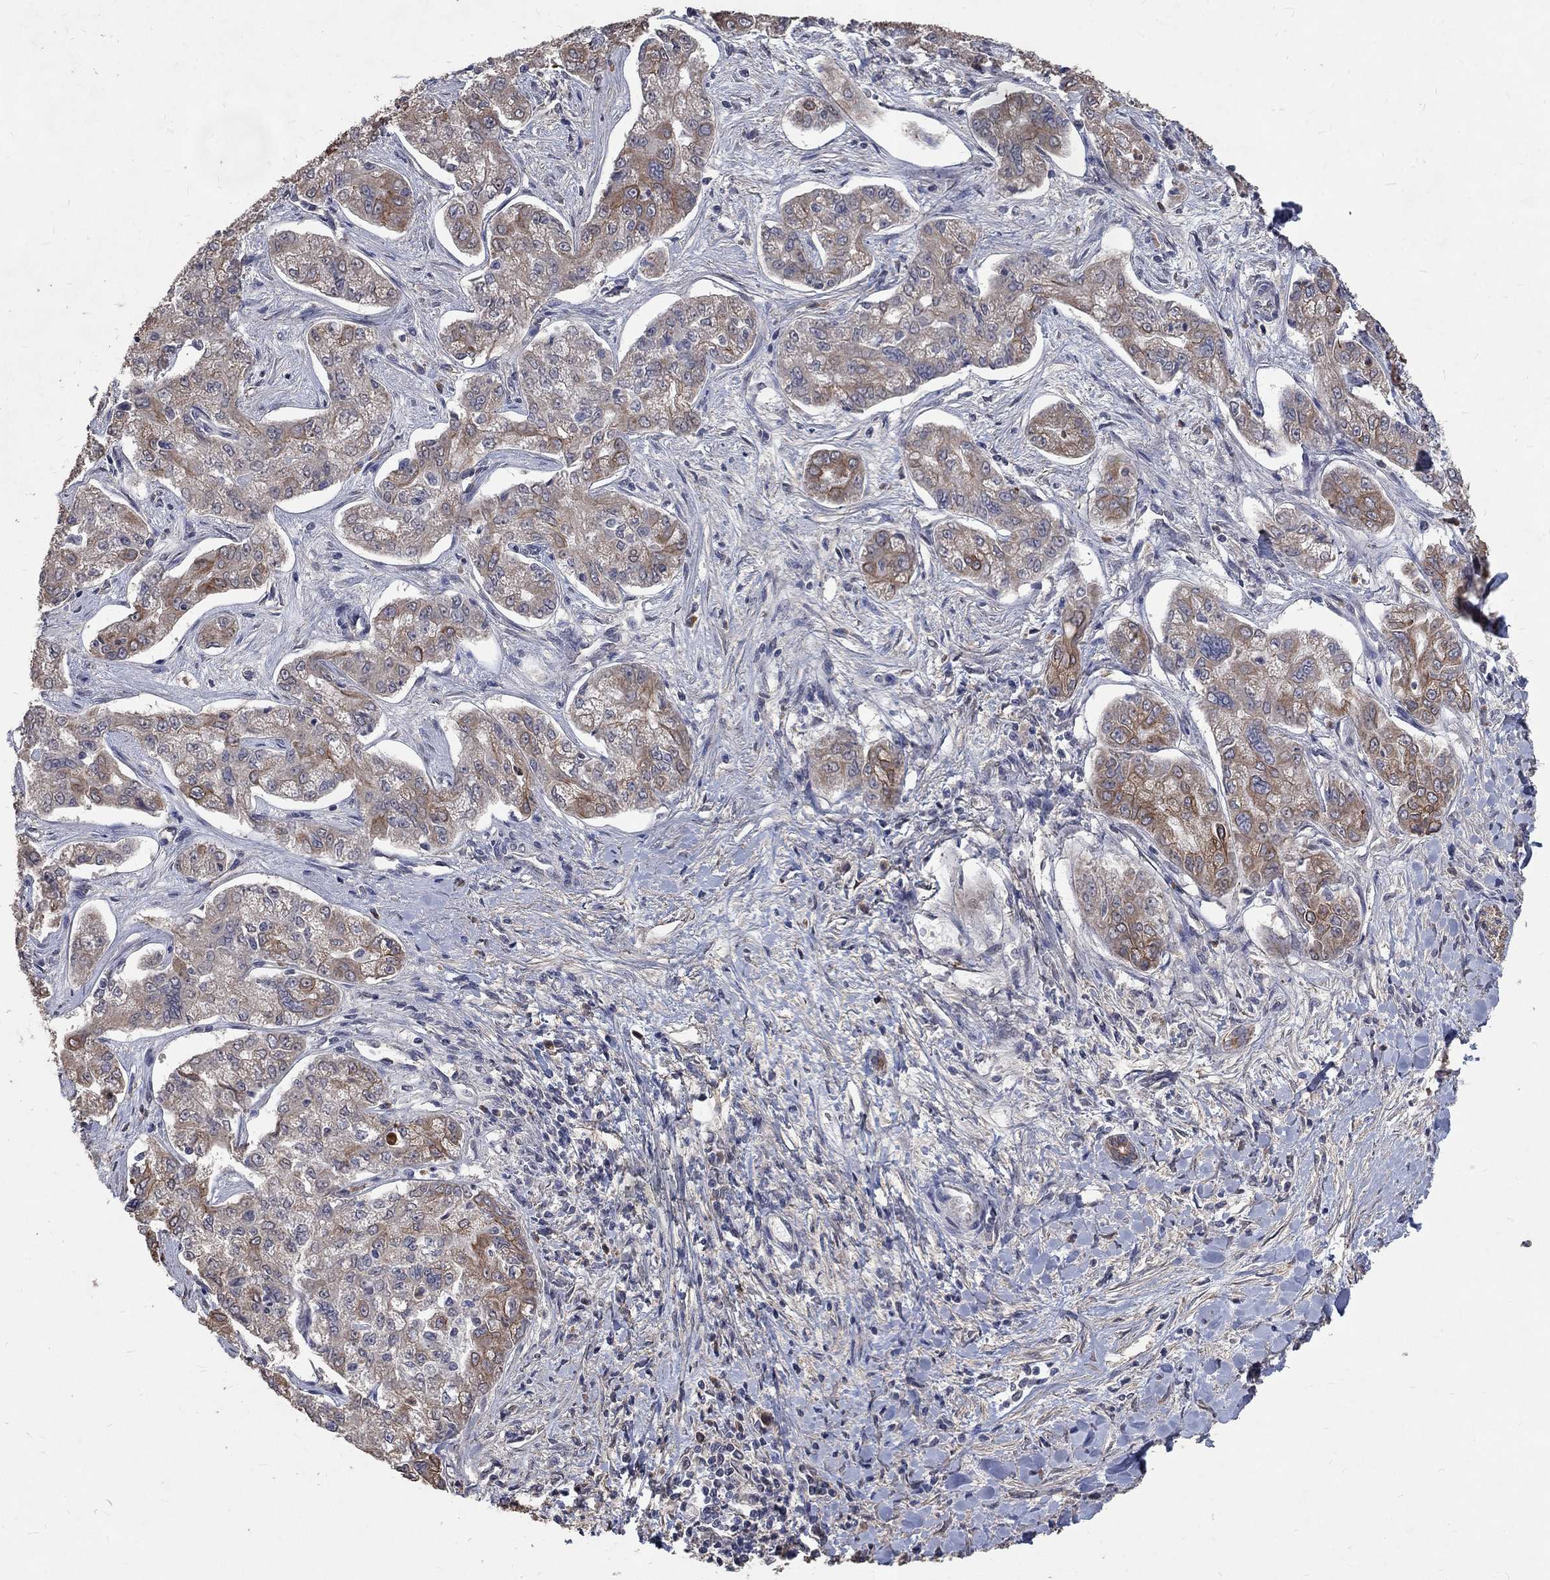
{"staining": {"intensity": "moderate", "quantity": ">75%", "location": "cytoplasmic/membranous"}, "tissue": "liver cancer", "cell_type": "Tumor cells", "image_type": "cancer", "snomed": [{"axis": "morphology", "description": "Cholangiocarcinoma"}, {"axis": "topography", "description": "Liver"}], "caption": "Brown immunohistochemical staining in liver cancer (cholangiocarcinoma) demonstrates moderate cytoplasmic/membranous expression in about >75% of tumor cells.", "gene": "CHST5", "patient": {"sex": "female", "age": 47}}